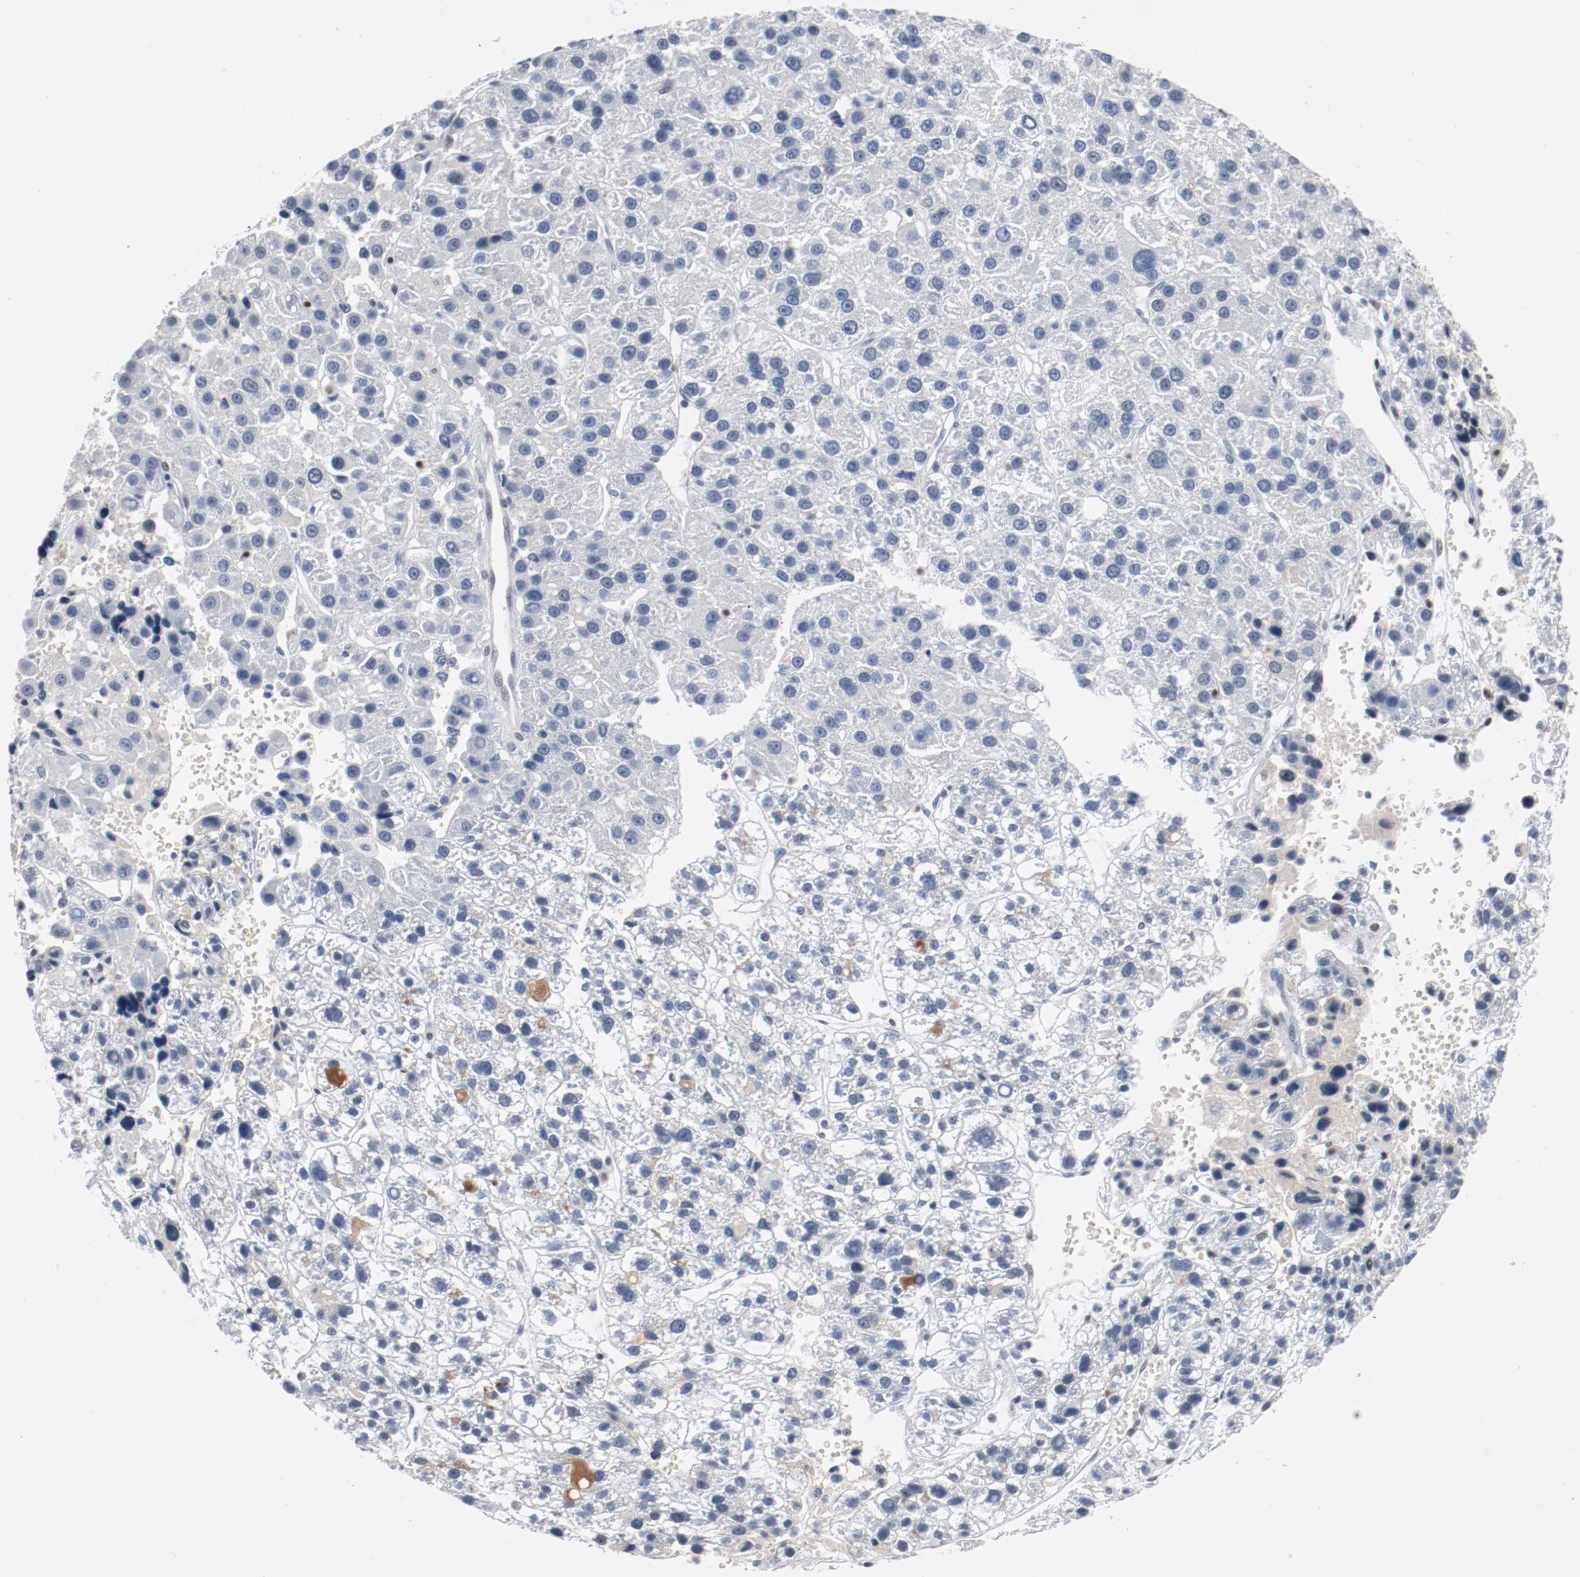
{"staining": {"intensity": "negative", "quantity": "none", "location": "none"}, "tissue": "liver cancer", "cell_type": "Tumor cells", "image_type": "cancer", "snomed": [{"axis": "morphology", "description": "Carcinoma, Hepatocellular, NOS"}, {"axis": "topography", "description": "Liver"}], "caption": "IHC image of liver cancer stained for a protein (brown), which exhibits no positivity in tumor cells.", "gene": "FOXP1", "patient": {"sex": "female", "age": 85}}